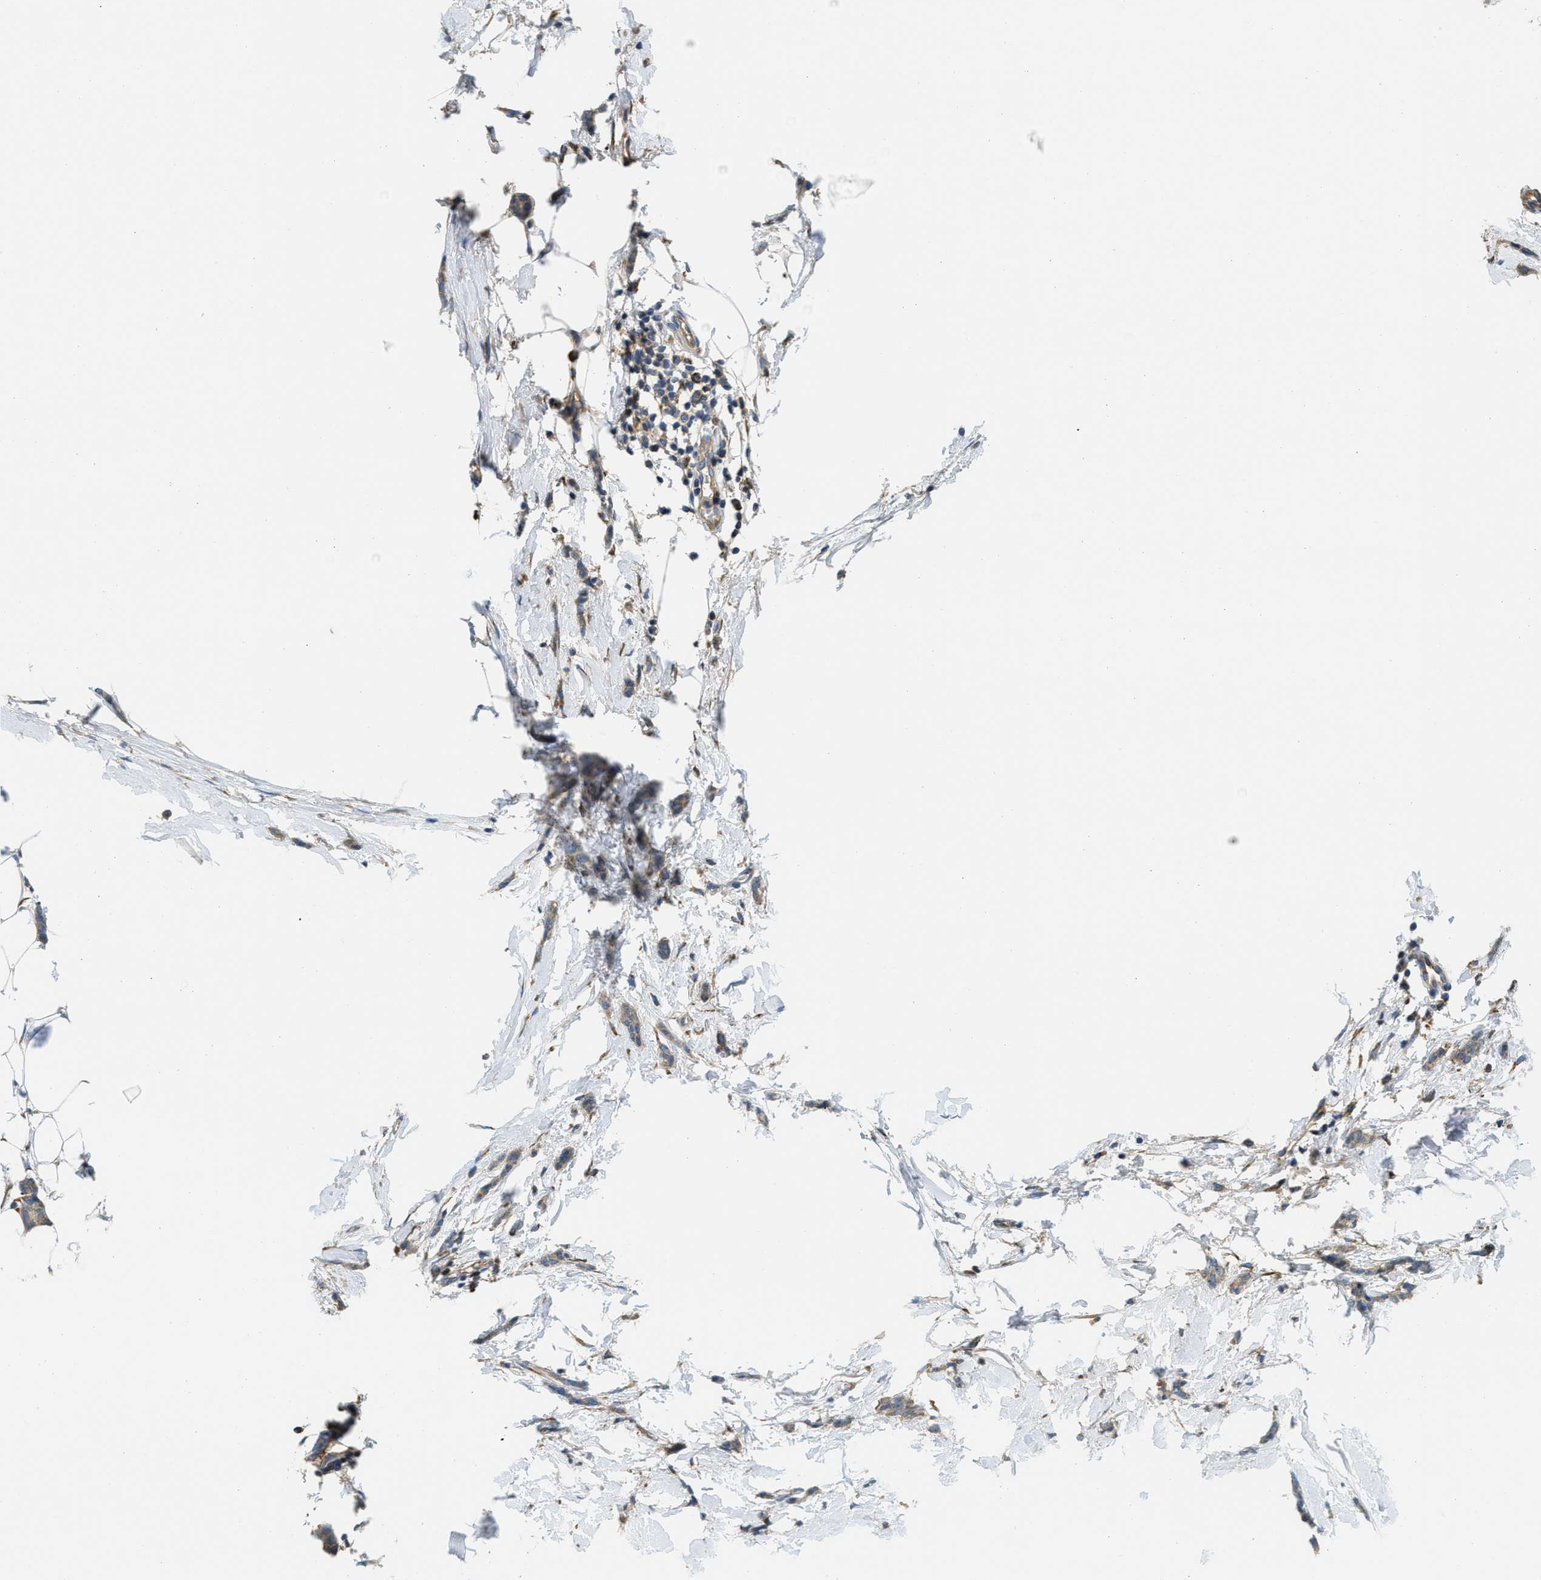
{"staining": {"intensity": "weak", "quantity": "25%-75%", "location": "cytoplasmic/membranous"}, "tissue": "breast cancer", "cell_type": "Tumor cells", "image_type": "cancer", "snomed": [{"axis": "morphology", "description": "Lobular carcinoma"}, {"axis": "topography", "description": "Skin"}, {"axis": "topography", "description": "Breast"}], "caption": "High-magnification brightfield microscopy of breast cancer (lobular carcinoma) stained with DAB (3,3'-diaminobenzidine) (brown) and counterstained with hematoxylin (blue). tumor cells exhibit weak cytoplasmic/membranous expression is identified in approximately25%-75% of cells. Using DAB (3,3'-diaminobenzidine) (brown) and hematoxylin (blue) stains, captured at high magnification using brightfield microscopy.", "gene": "SSR1", "patient": {"sex": "female", "age": 46}}